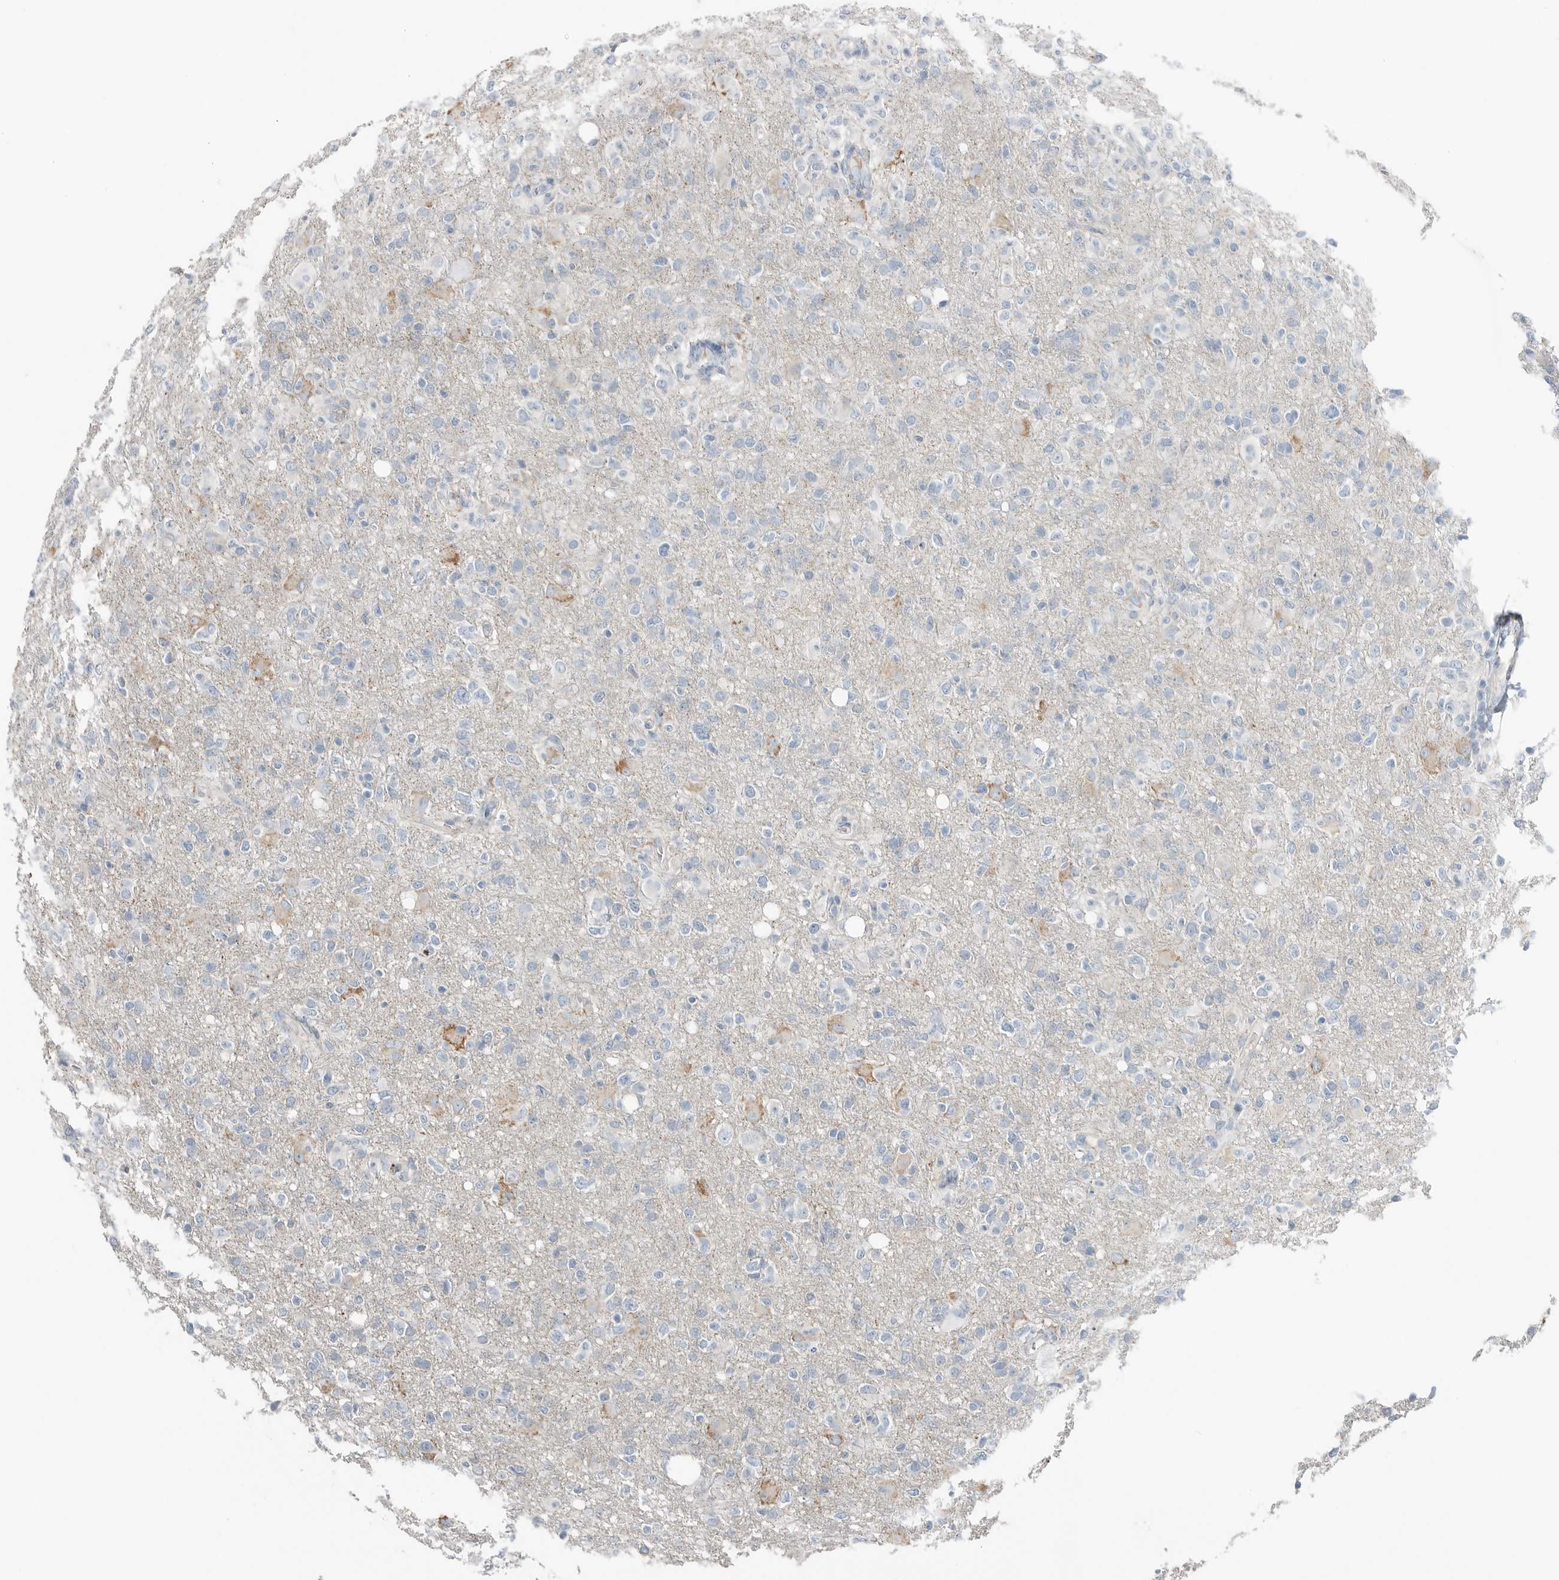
{"staining": {"intensity": "negative", "quantity": "none", "location": "none"}, "tissue": "glioma", "cell_type": "Tumor cells", "image_type": "cancer", "snomed": [{"axis": "morphology", "description": "Glioma, malignant, High grade"}, {"axis": "topography", "description": "Brain"}], "caption": "An IHC micrograph of glioma is shown. There is no staining in tumor cells of glioma. (DAB (3,3'-diaminobenzidine) immunohistochemistry (IHC) visualized using brightfield microscopy, high magnification).", "gene": "SERPINB7", "patient": {"sex": "female", "age": 57}}